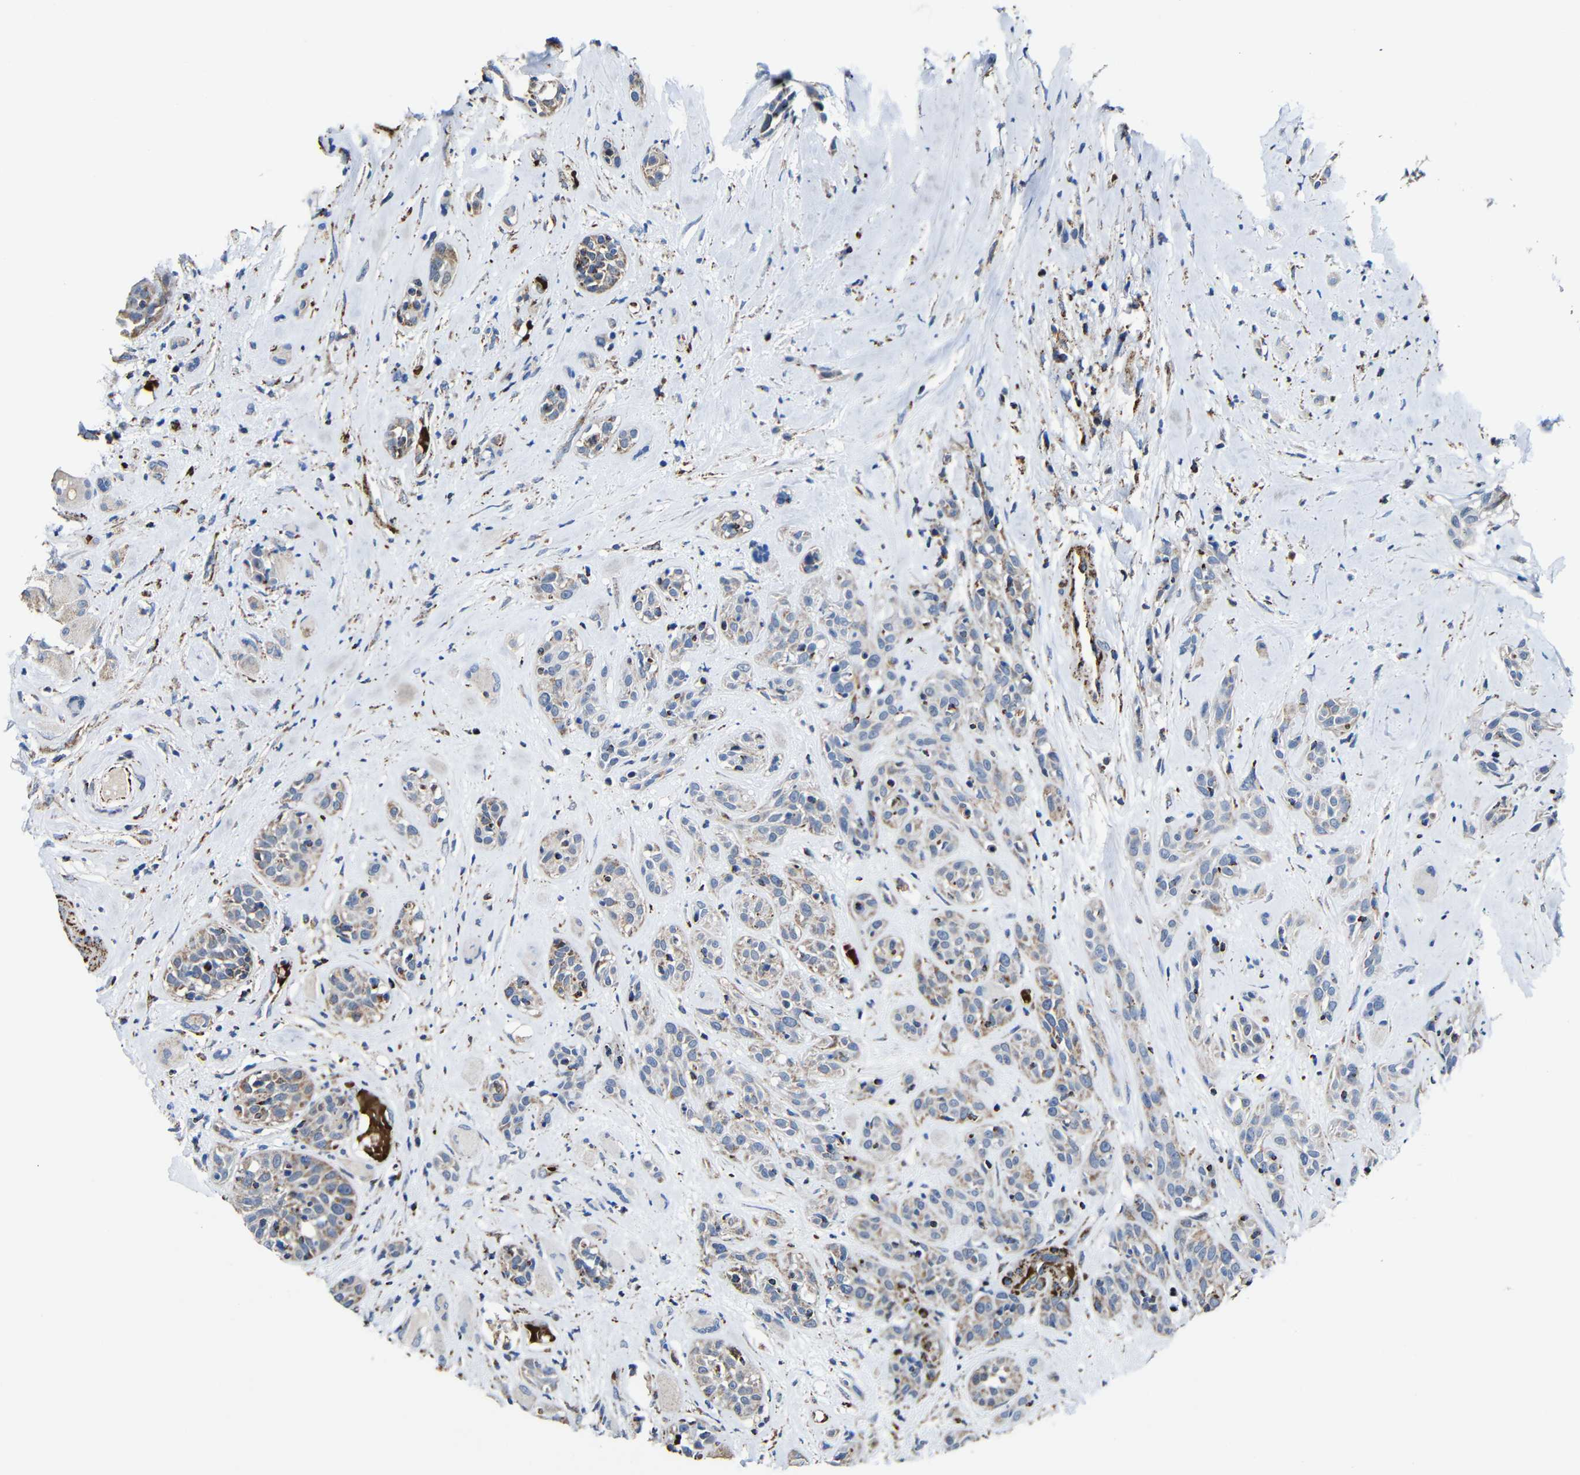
{"staining": {"intensity": "weak", "quantity": "25%-75%", "location": "cytoplasmic/membranous"}, "tissue": "head and neck cancer", "cell_type": "Tumor cells", "image_type": "cancer", "snomed": [{"axis": "morphology", "description": "Squamous cell carcinoma, NOS"}, {"axis": "topography", "description": "Head-Neck"}], "caption": "Weak cytoplasmic/membranous protein expression is identified in approximately 25%-75% of tumor cells in head and neck cancer (squamous cell carcinoma).", "gene": "CA5B", "patient": {"sex": "male", "age": 62}}